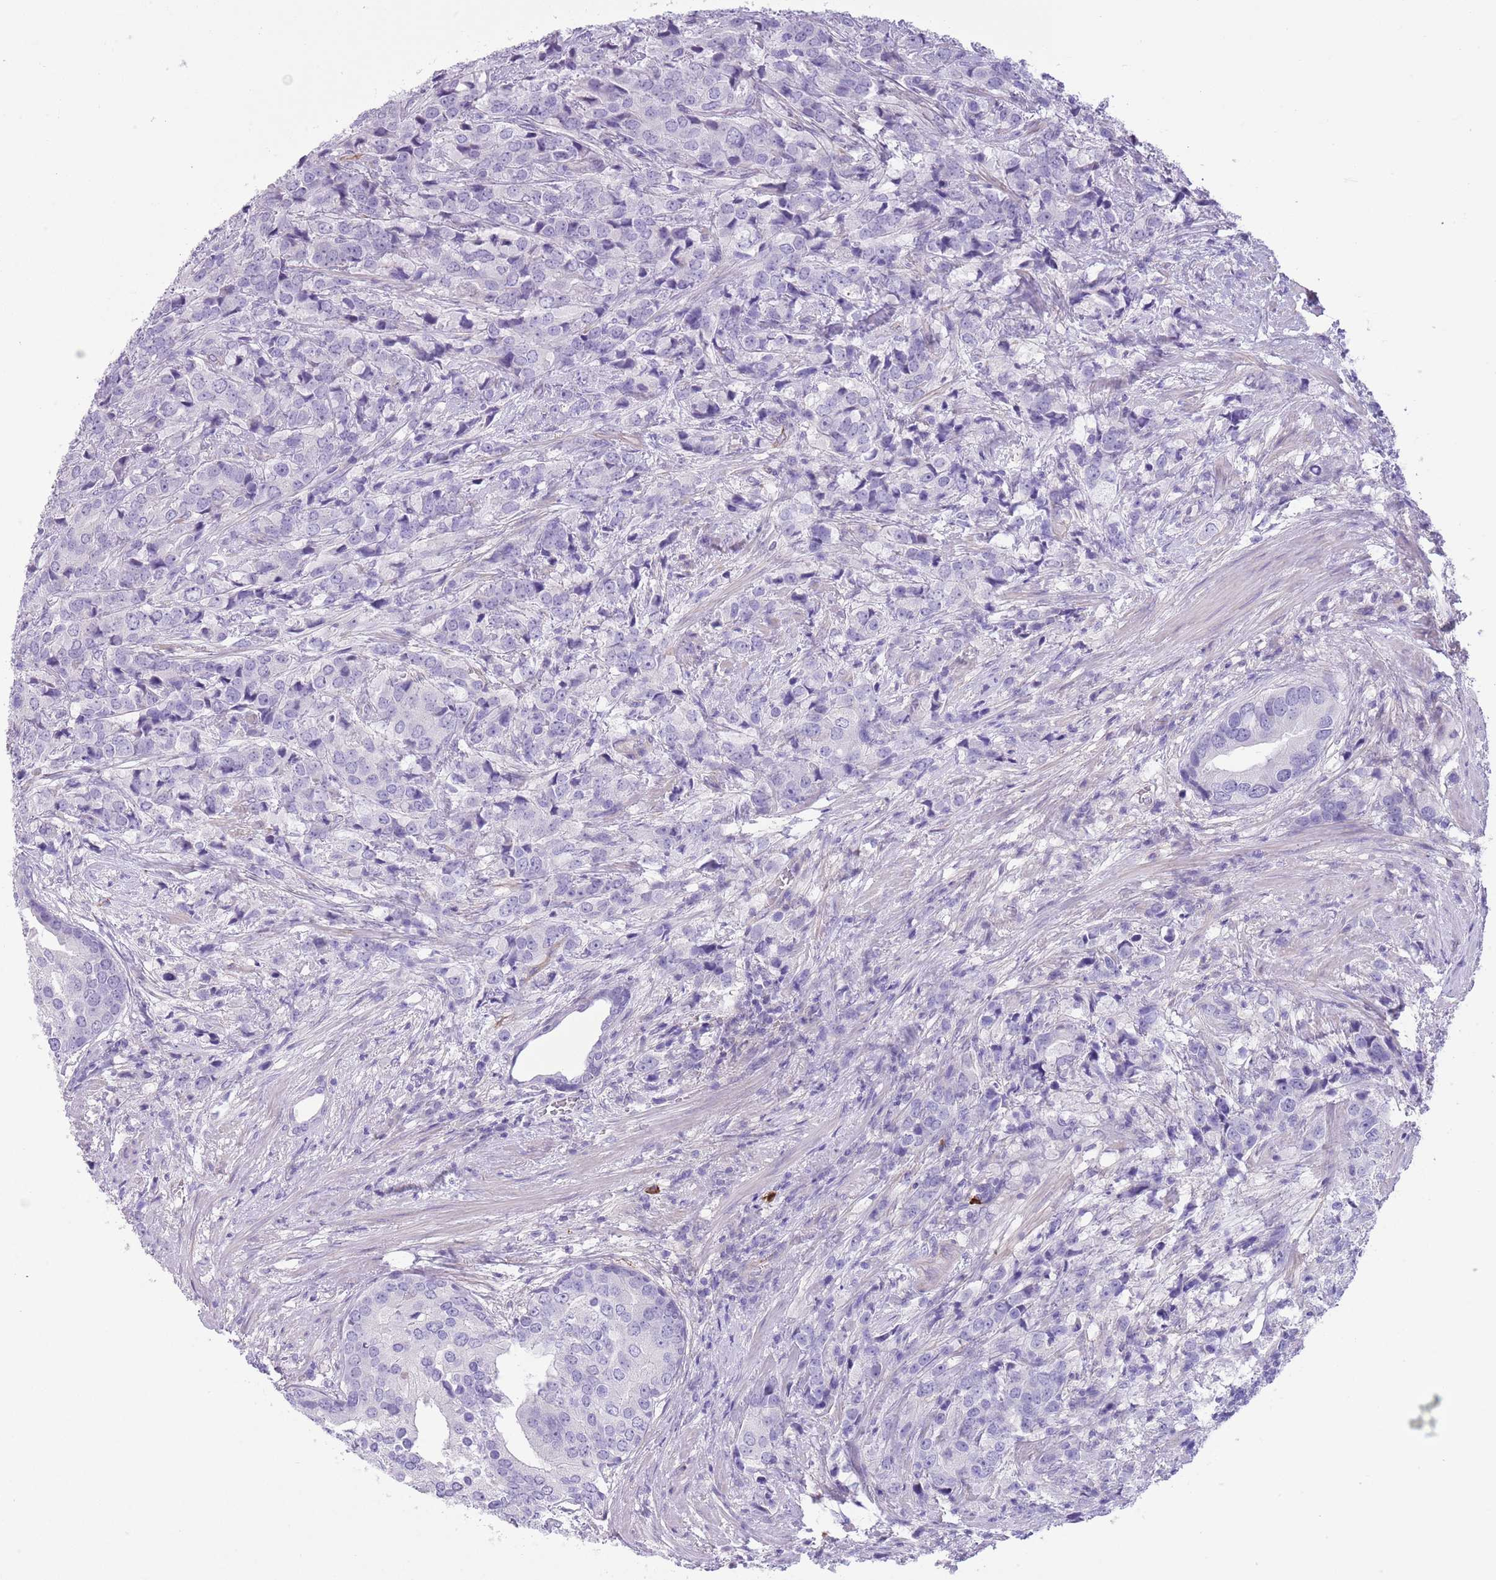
{"staining": {"intensity": "negative", "quantity": "none", "location": "none"}, "tissue": "prostate cancer", "cell_type": "Tumor cells", "image_type": "cancer", "snomed": [{"axis": "morphology", "description": "Adenocarcinoma, High grade"}, {"axis": "topography", "description": "Prostate"}], "caption": "Protein analysis of prostate high-grade adenocarcinoma shows no significant positivity in tumor cells.", "gene": "TSGA13", "patient": {"sex": "male", "age": 62}}